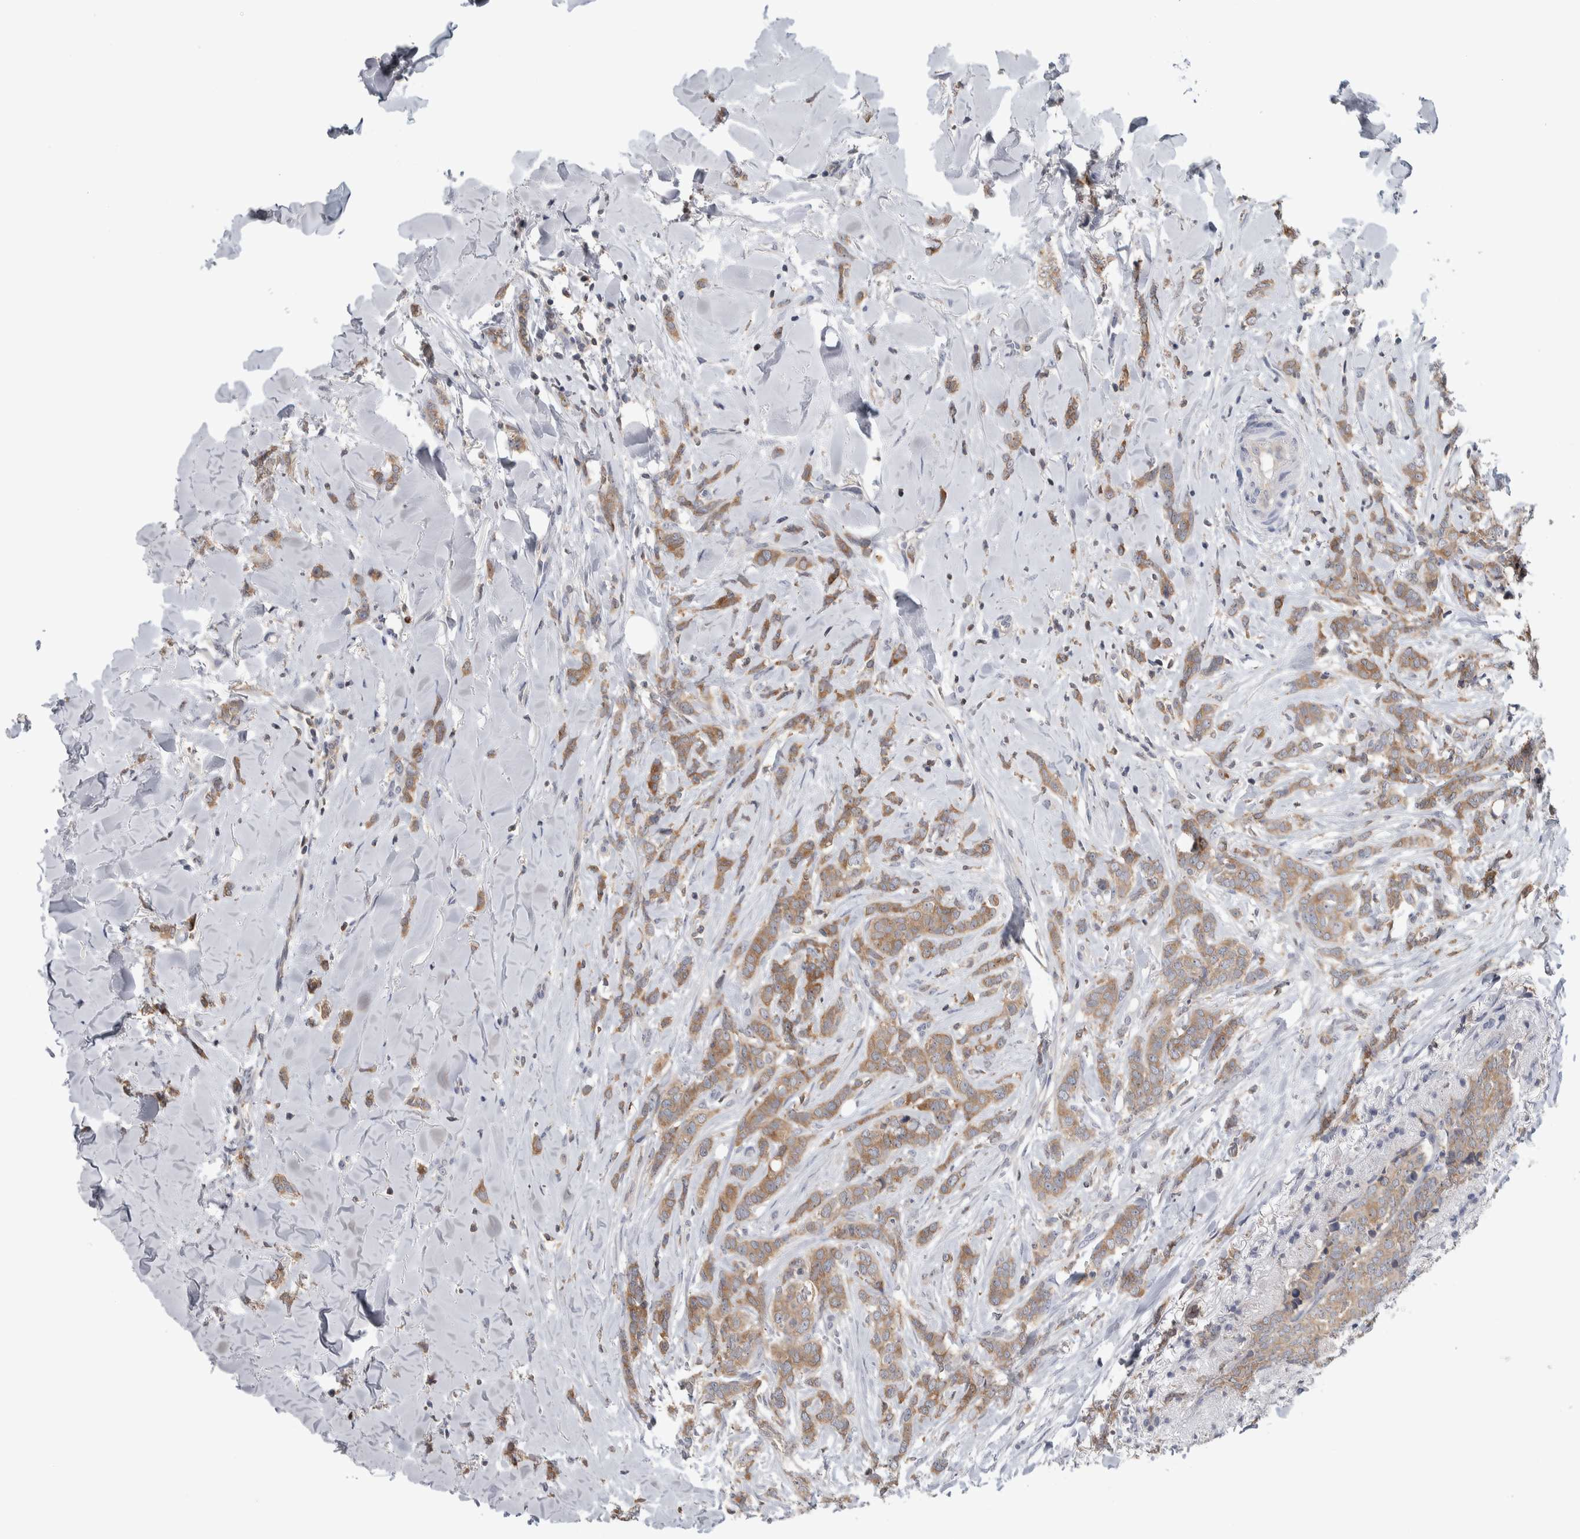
{"staining": {"intensity": "moderate", "quantity": ">75%", "location": "cytoplasmic/membranous"}, "tissue": "breast cancer", "cell_type": "Tumor cells", "image_type": "cancer", "snomed": [{"axis": "morphology", "description": "Lobular carcinoma"}, {"axis": "topography", "description": "Skin"}, {"axis": "topography", "description": "Breast"}], "caption": "Immunohistochemistry (IHC) photomicrograph of breast lobular carcinoma stained for a protein (brown), which demonstrates medium levels of moderate cytoplasmic/membranous expression in approximately >75% of tumor cells.", "gene": "HTATIP2", "patient": {"sex": "female", "age": 46}}